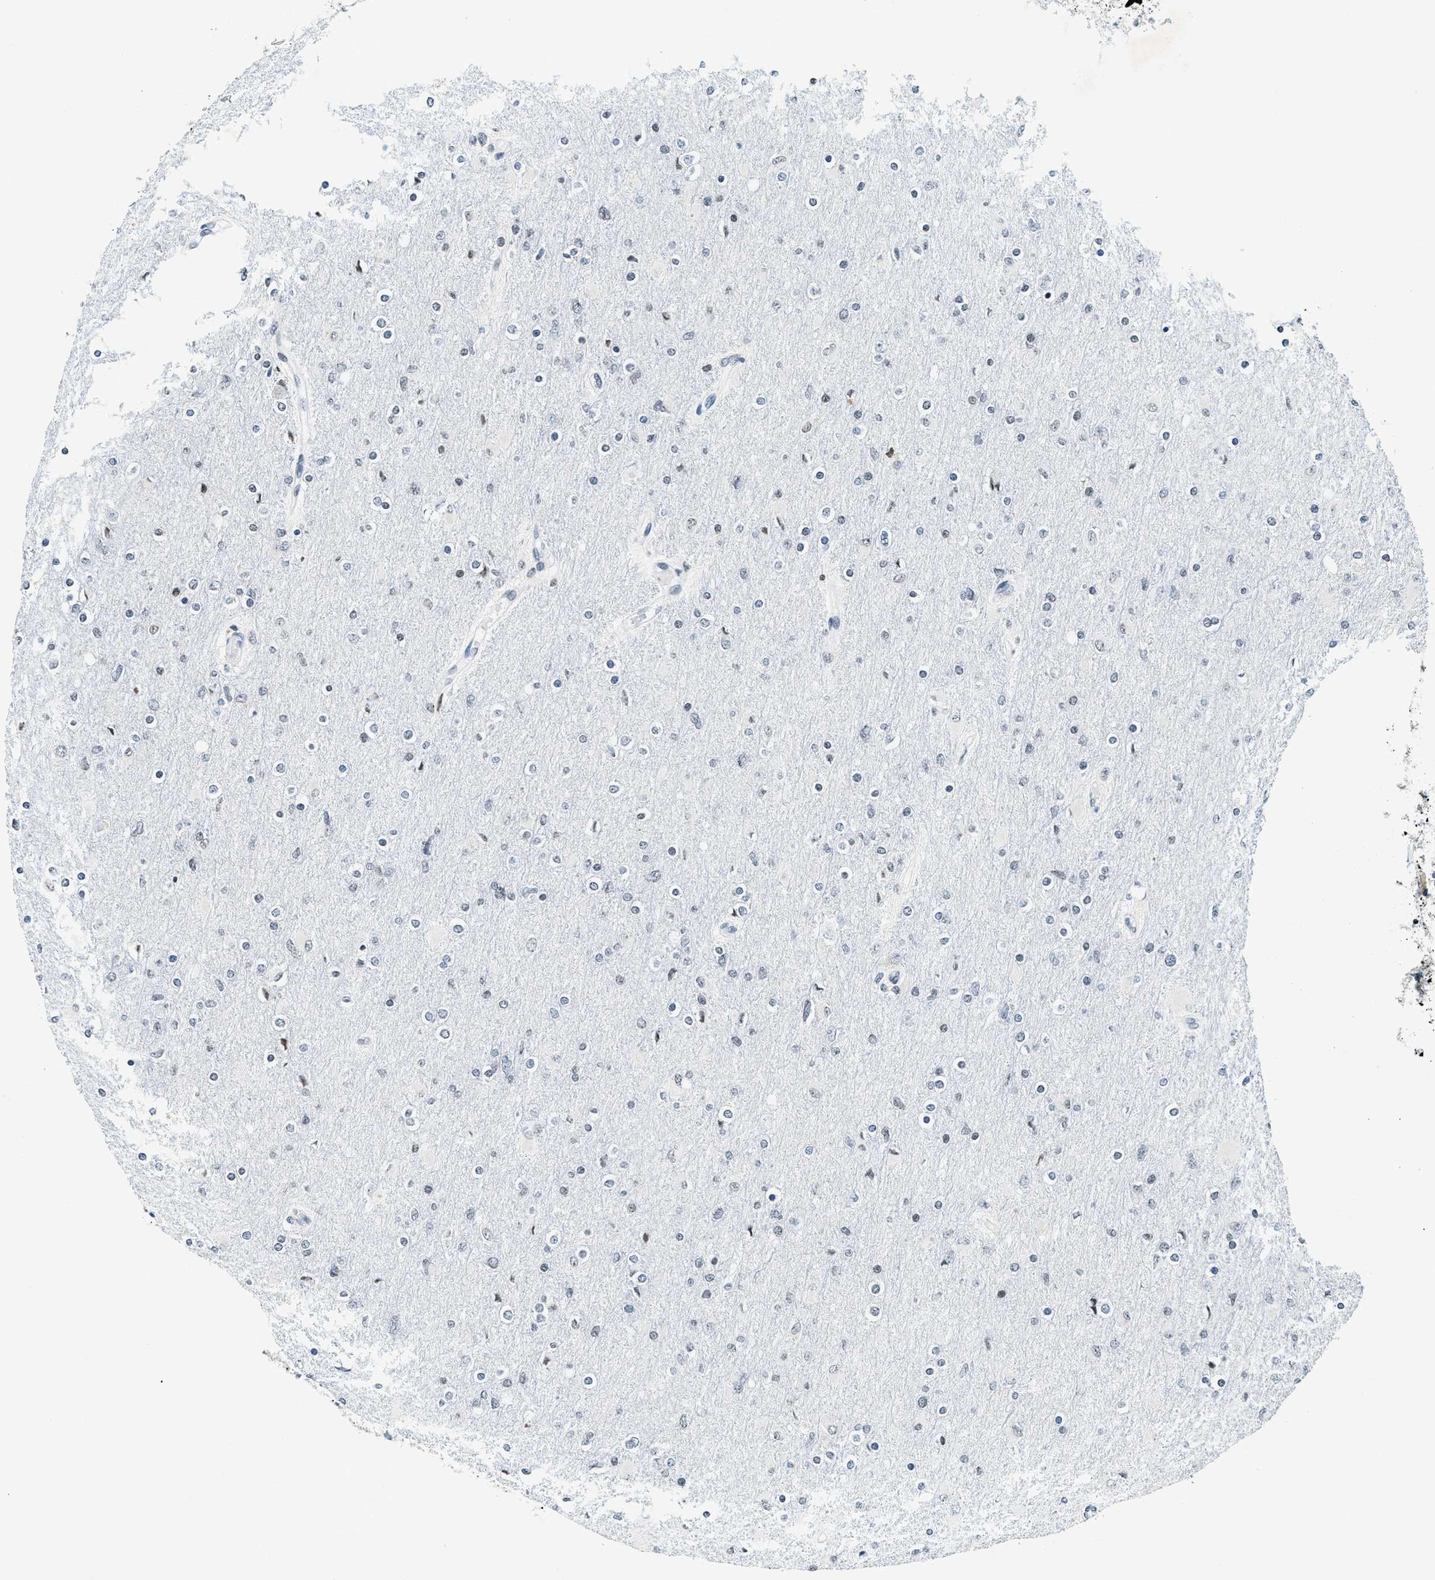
{"staining": {"intensity": "negative", "quantity": "none", "location": "none"}, "tissue": "glioma", "cell_type": "Tumor cells", "image_type": "cancer", "snomed": [{"axis": "morphology", "description": "Glioma, malignant, High grade"}, {"axis": "topography", "description": "Cerebral cortex"}], "caption": "Human malignant glioma (high-grade) stained for a protein using IHC reveals no staining in tumor cells.", "gene": "UVRAG", "patient": {"sex": "female", "age": 36}}